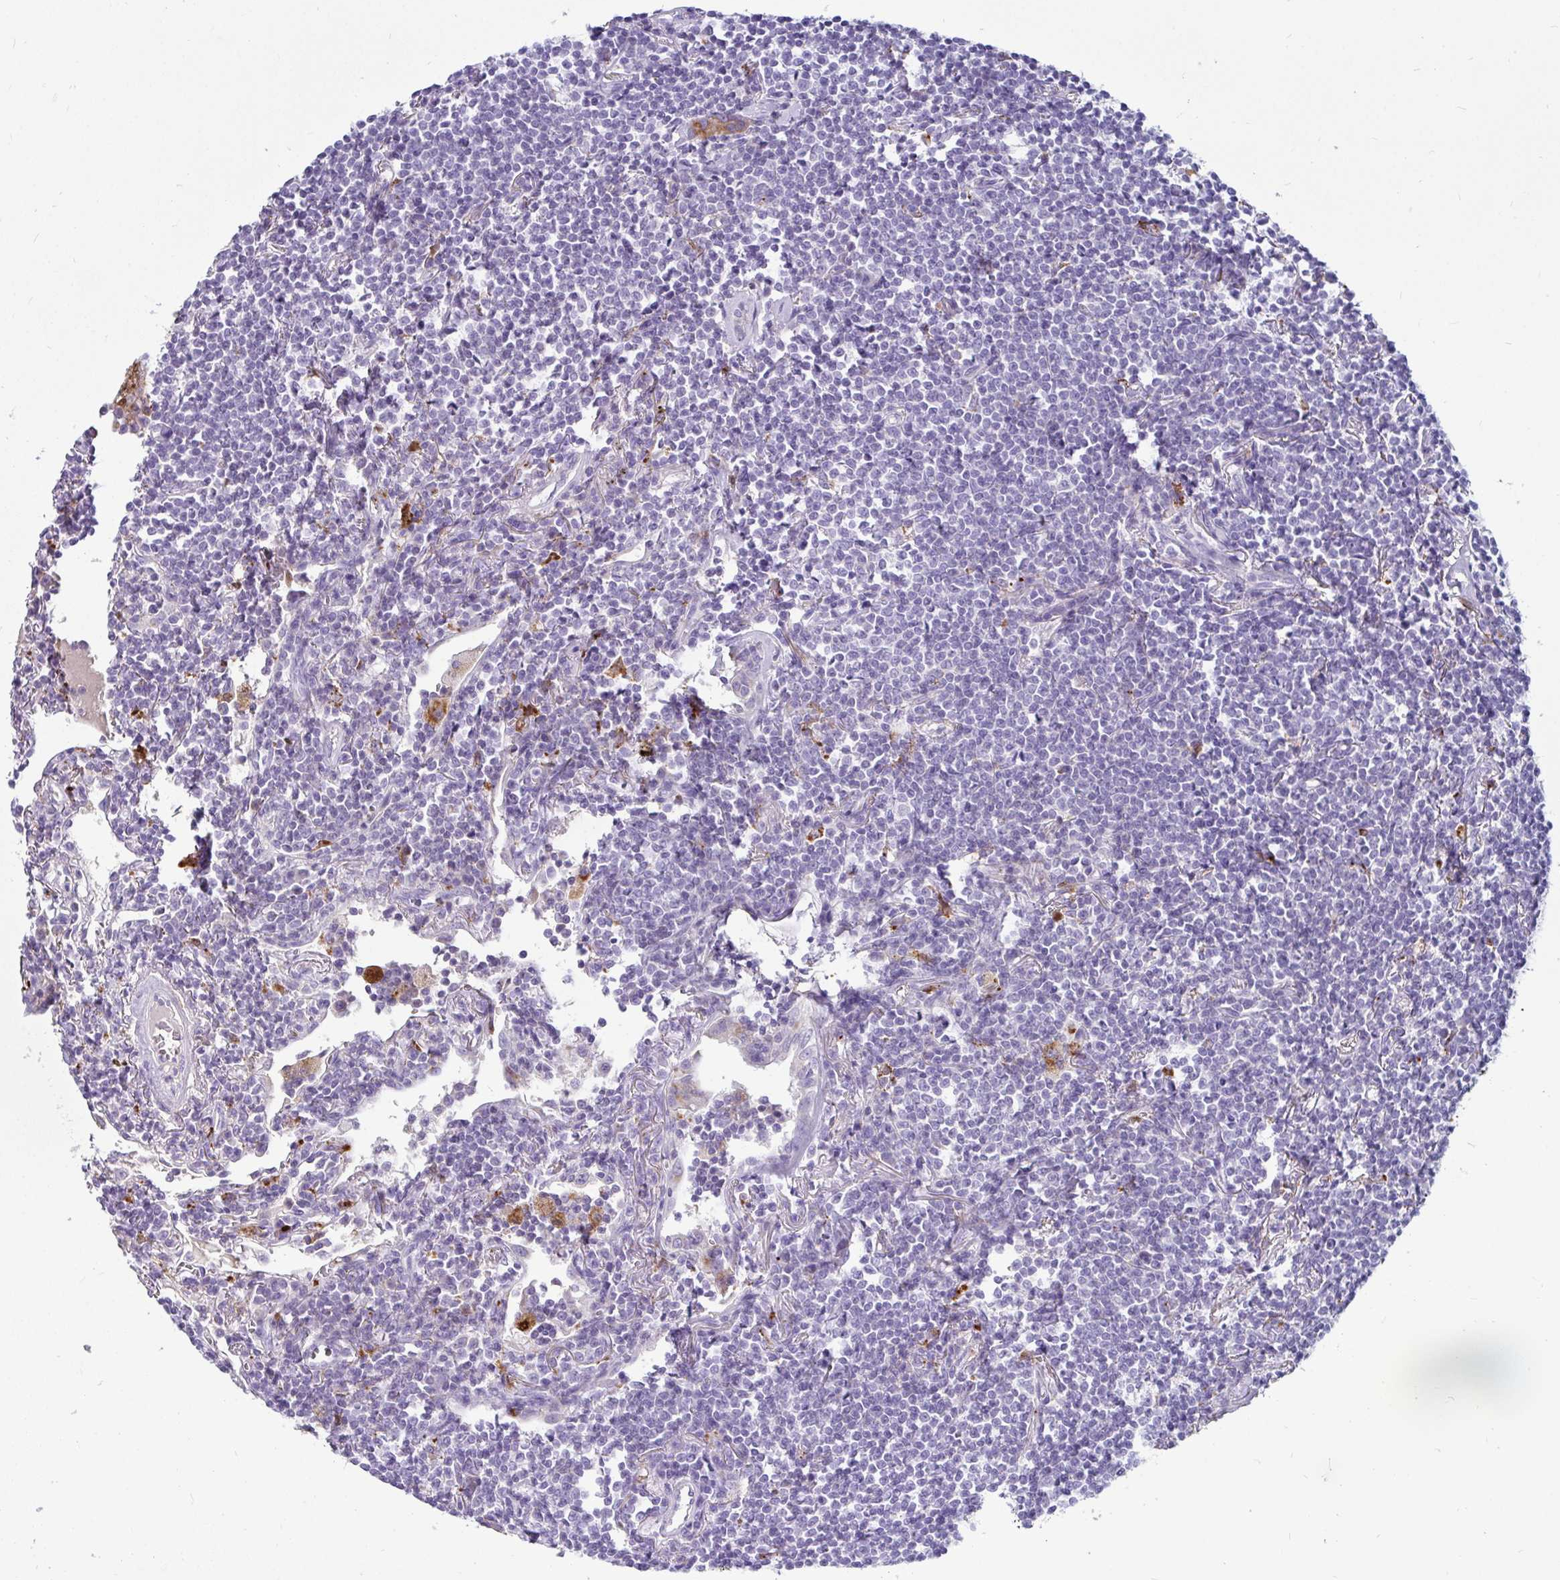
{"staining": {"intensity": "negative", "quantity": "none", "location": "none"}, "tissue": "lymphoma", "cell_type": "Tumor cells", "image_type": "cancer", "snomed": [{"axis": "morphology", "description": "Malignant lymphoma, non-Hodgkin's type, Low grade"}, {"axis": "topography", "description": "Lung"}], "caption": "An IHC photomicrograph of lymphoma is shown. There is no staining in tumor cells of lymphoma. (Stains: DAB immunohistochemistry with hematoxylin counter stain, Microscopy: brightfield microscopy at high magnification).", "gene": "CTSZ", "patient": {"sex": "female", "age": 71}}